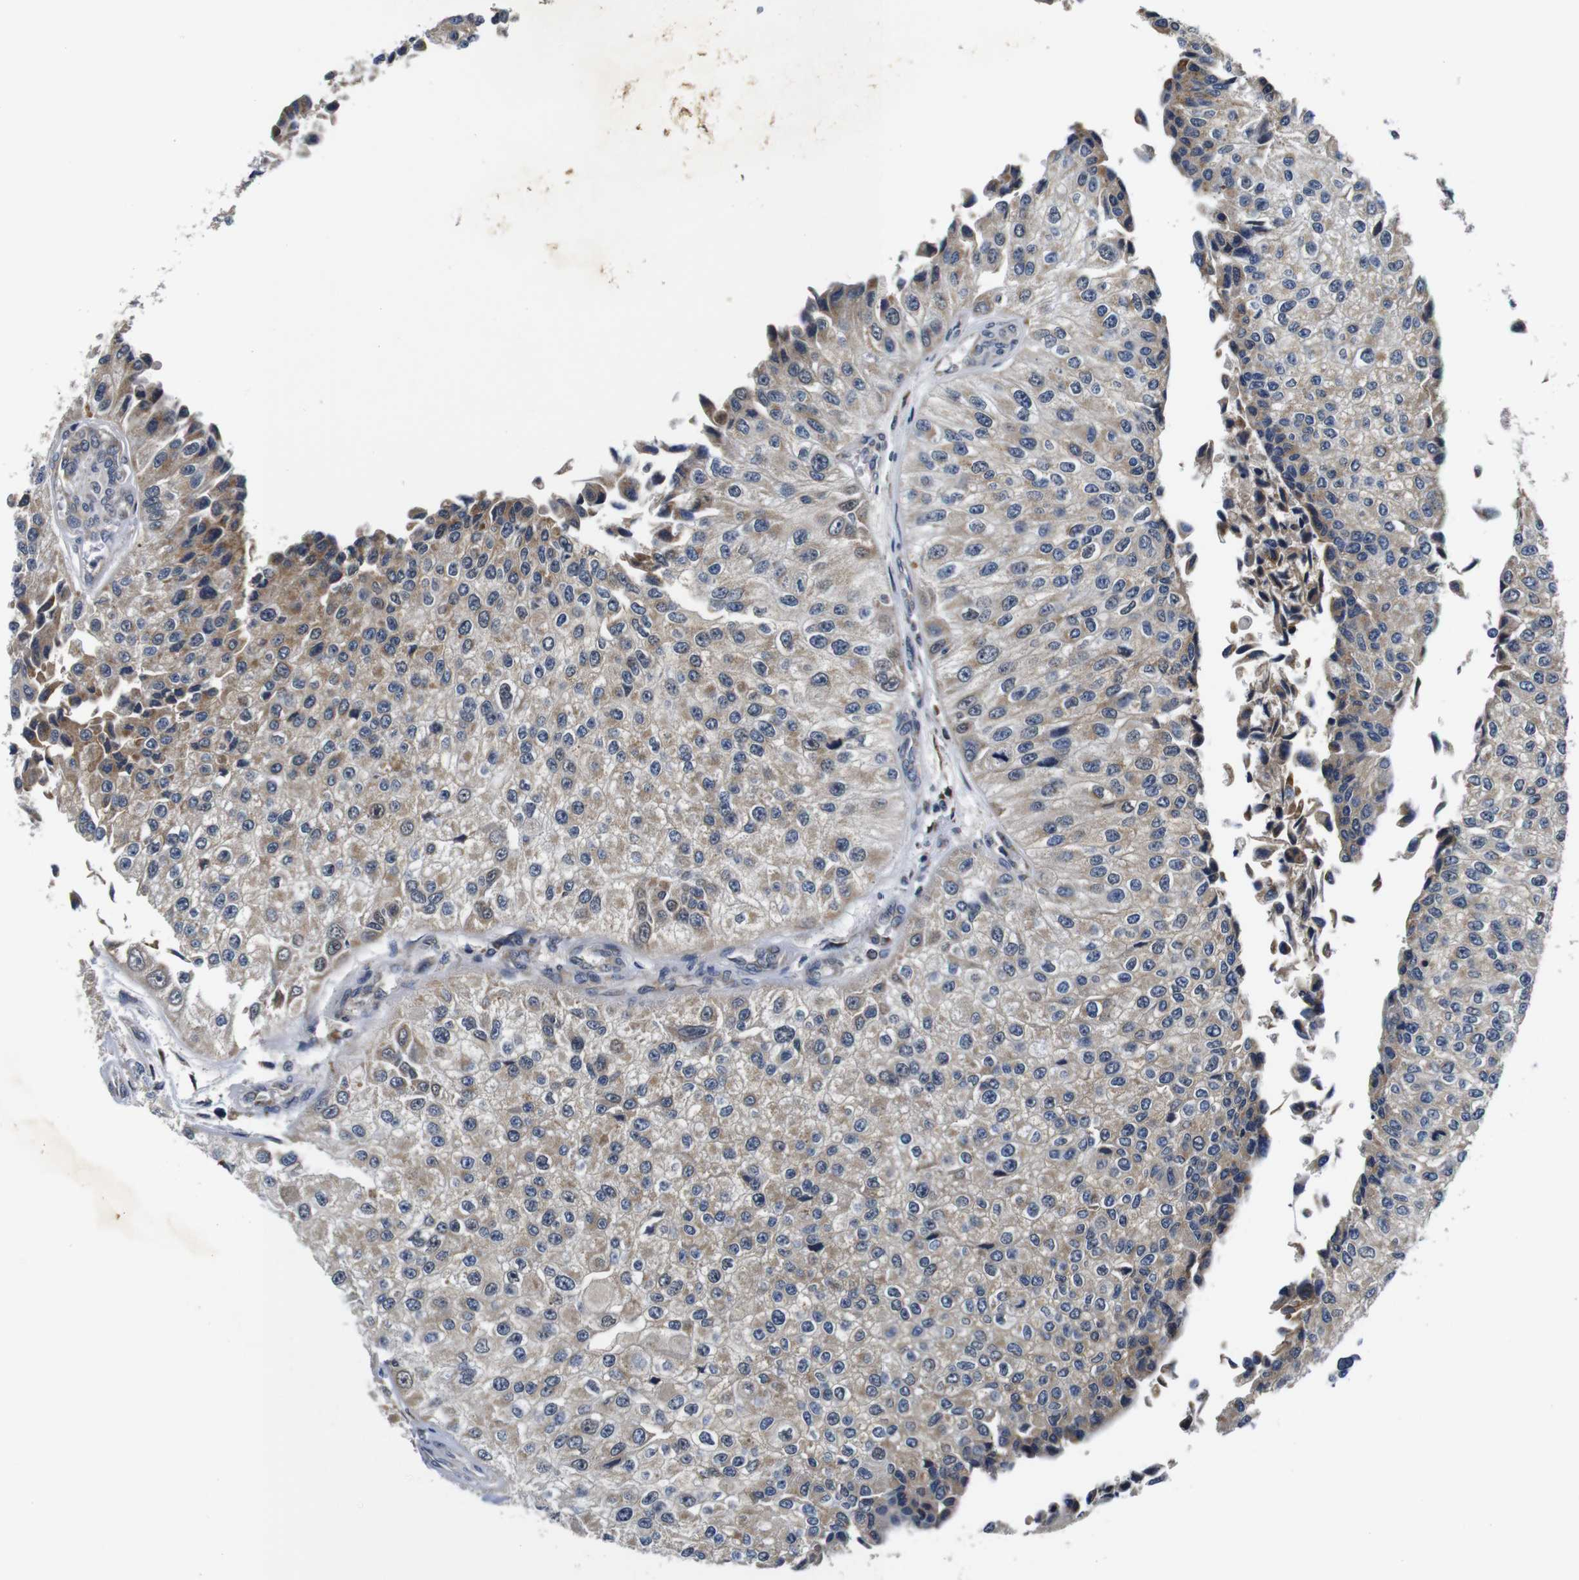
{"staining": {"intensity": "weak", "quantity": ">75%", "location": "cytoplasmic/membranous"}, "tissue": "urothelial cancer", "cell_type": "Tumor cells", "image_type": "cancer", "snomed": [{"axis": "morphology", "description": "Urothelial carcinoma, High grade"}, {"axis": "topography", "description": "Kidney"}, {"axis": "topography", "description": "Urinary bladder"}], "caption": "Tumor cells reveal weak cytoplasmic/membranous staining in about >75% of cells in high-grade urothelial carcinoma.", "gene": "FKBP14", "patient": {"sex": "male", "age": 77}}